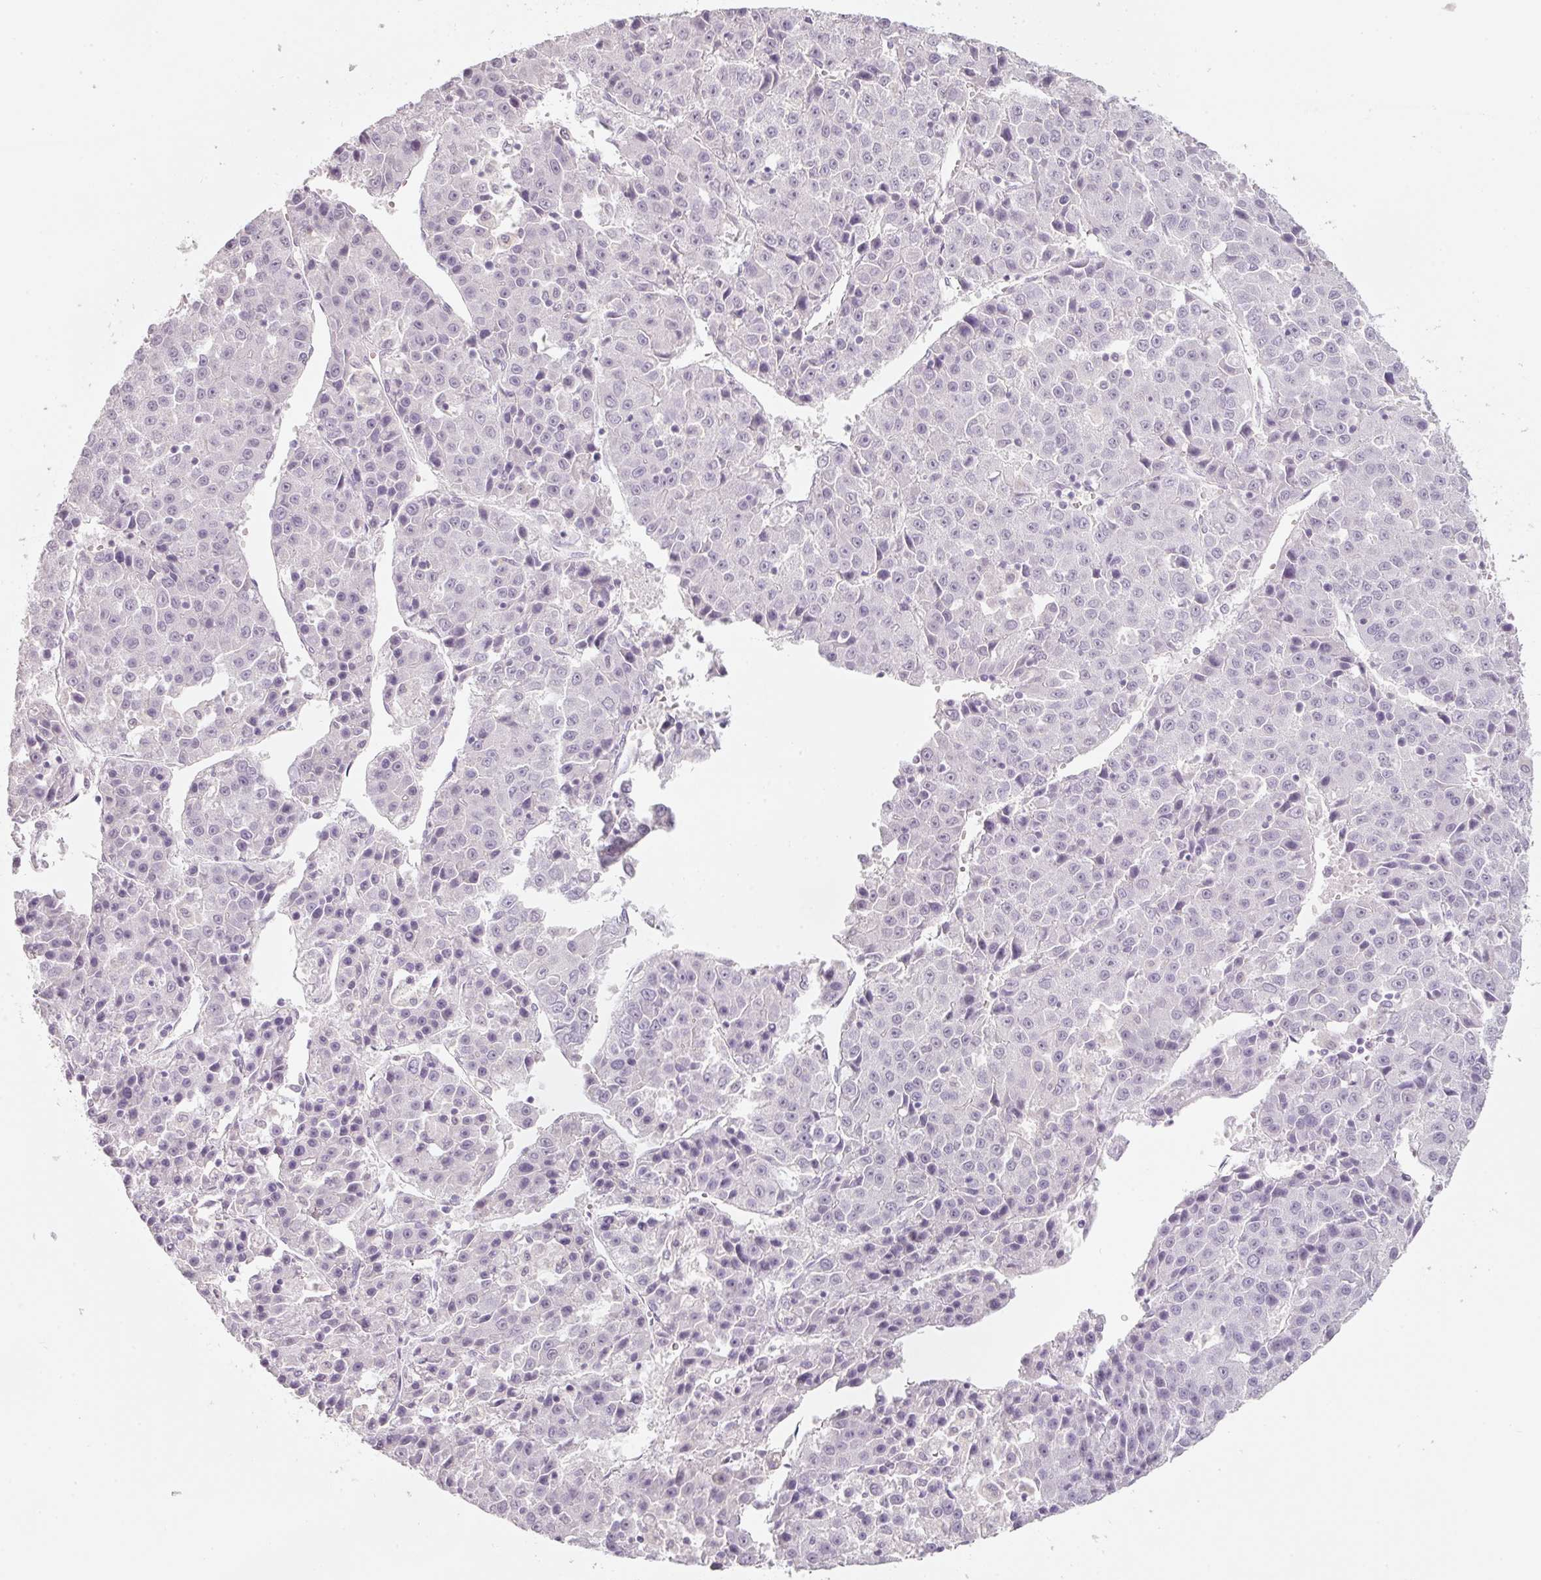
{"staining": {"intensity": "negative", "quantity": "none", "location": "none"}, "tissue": "liver cancer", "cell_type": "Tumor cells", "image_type": "cancer", "snomed": [{"axis": "morphology", "description": "Carcinoma, Hepatocellular, NOS"}, {"axis": "topography", "description": "Liver"}], "caption": "DAB (3,3'-diaminobenzidine) immunohistochemical staining of human liver cancer displays no significant staining in tumor cells.", "gene": "ENSG00000206549", "patient": {"sex": "female", "age": 53}}